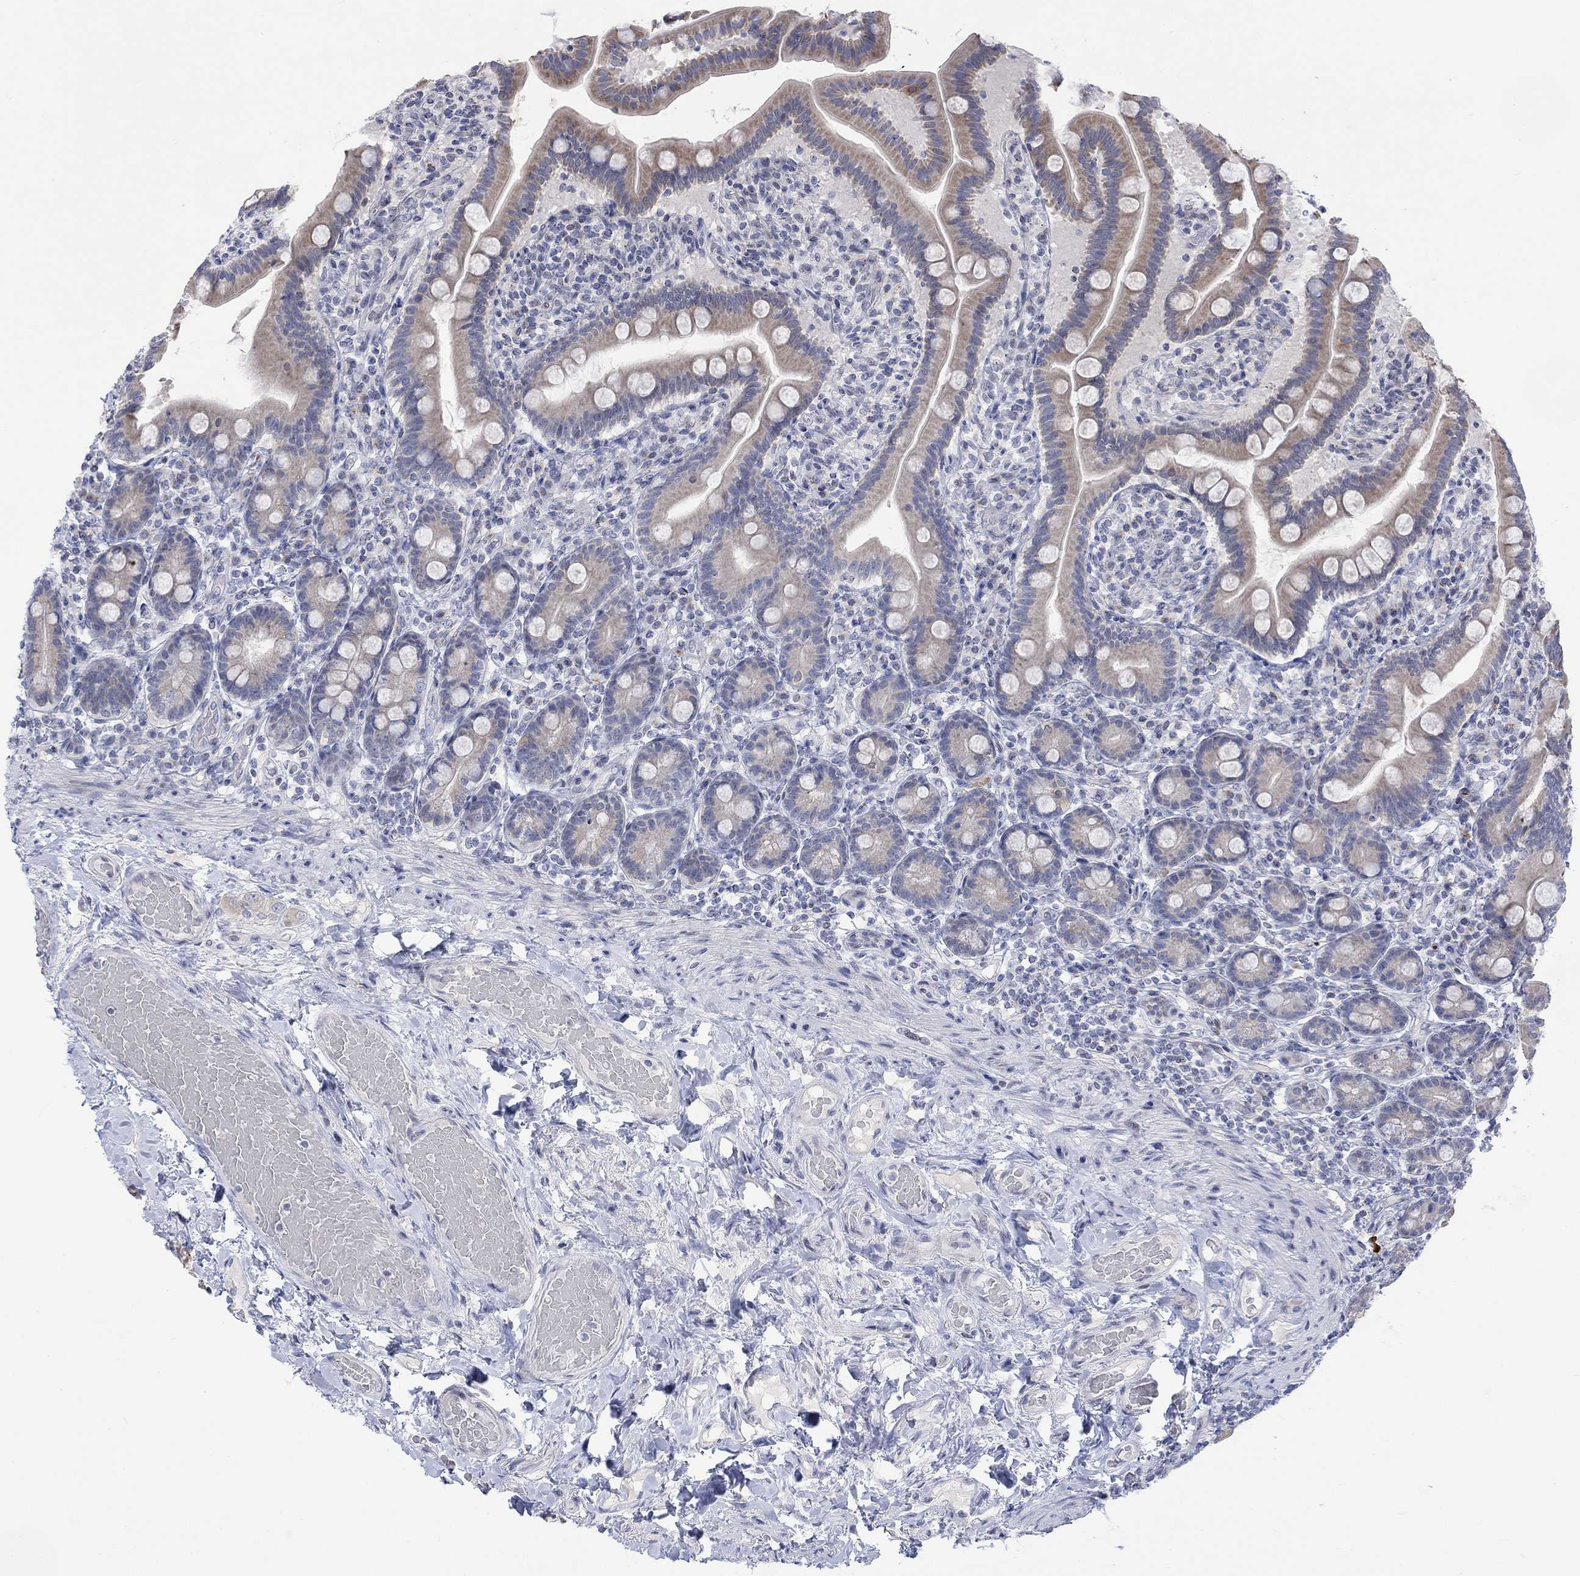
{"staining": {"intensity": "weak", "quantity": "25%-75%", "location": "cytoplasmic/membranous"}, "tissue": "small intestine", "cell_type": "Glandular cells", "image_type": "normal", "snomed": [{"axis": "morphology", "description": "Normal tissue, NOS"}, {"axis": "topography", "description": "Small intestine"}], "caption": "A high-resolution micrograph shows immunohistochemistry staining of normal small intestine, which reveals weak cytoplasmic/membranous staining in about 25%-75% of glandular cells.", "gene": "DCX", "patient": {"sex": "male", "age": 66}}